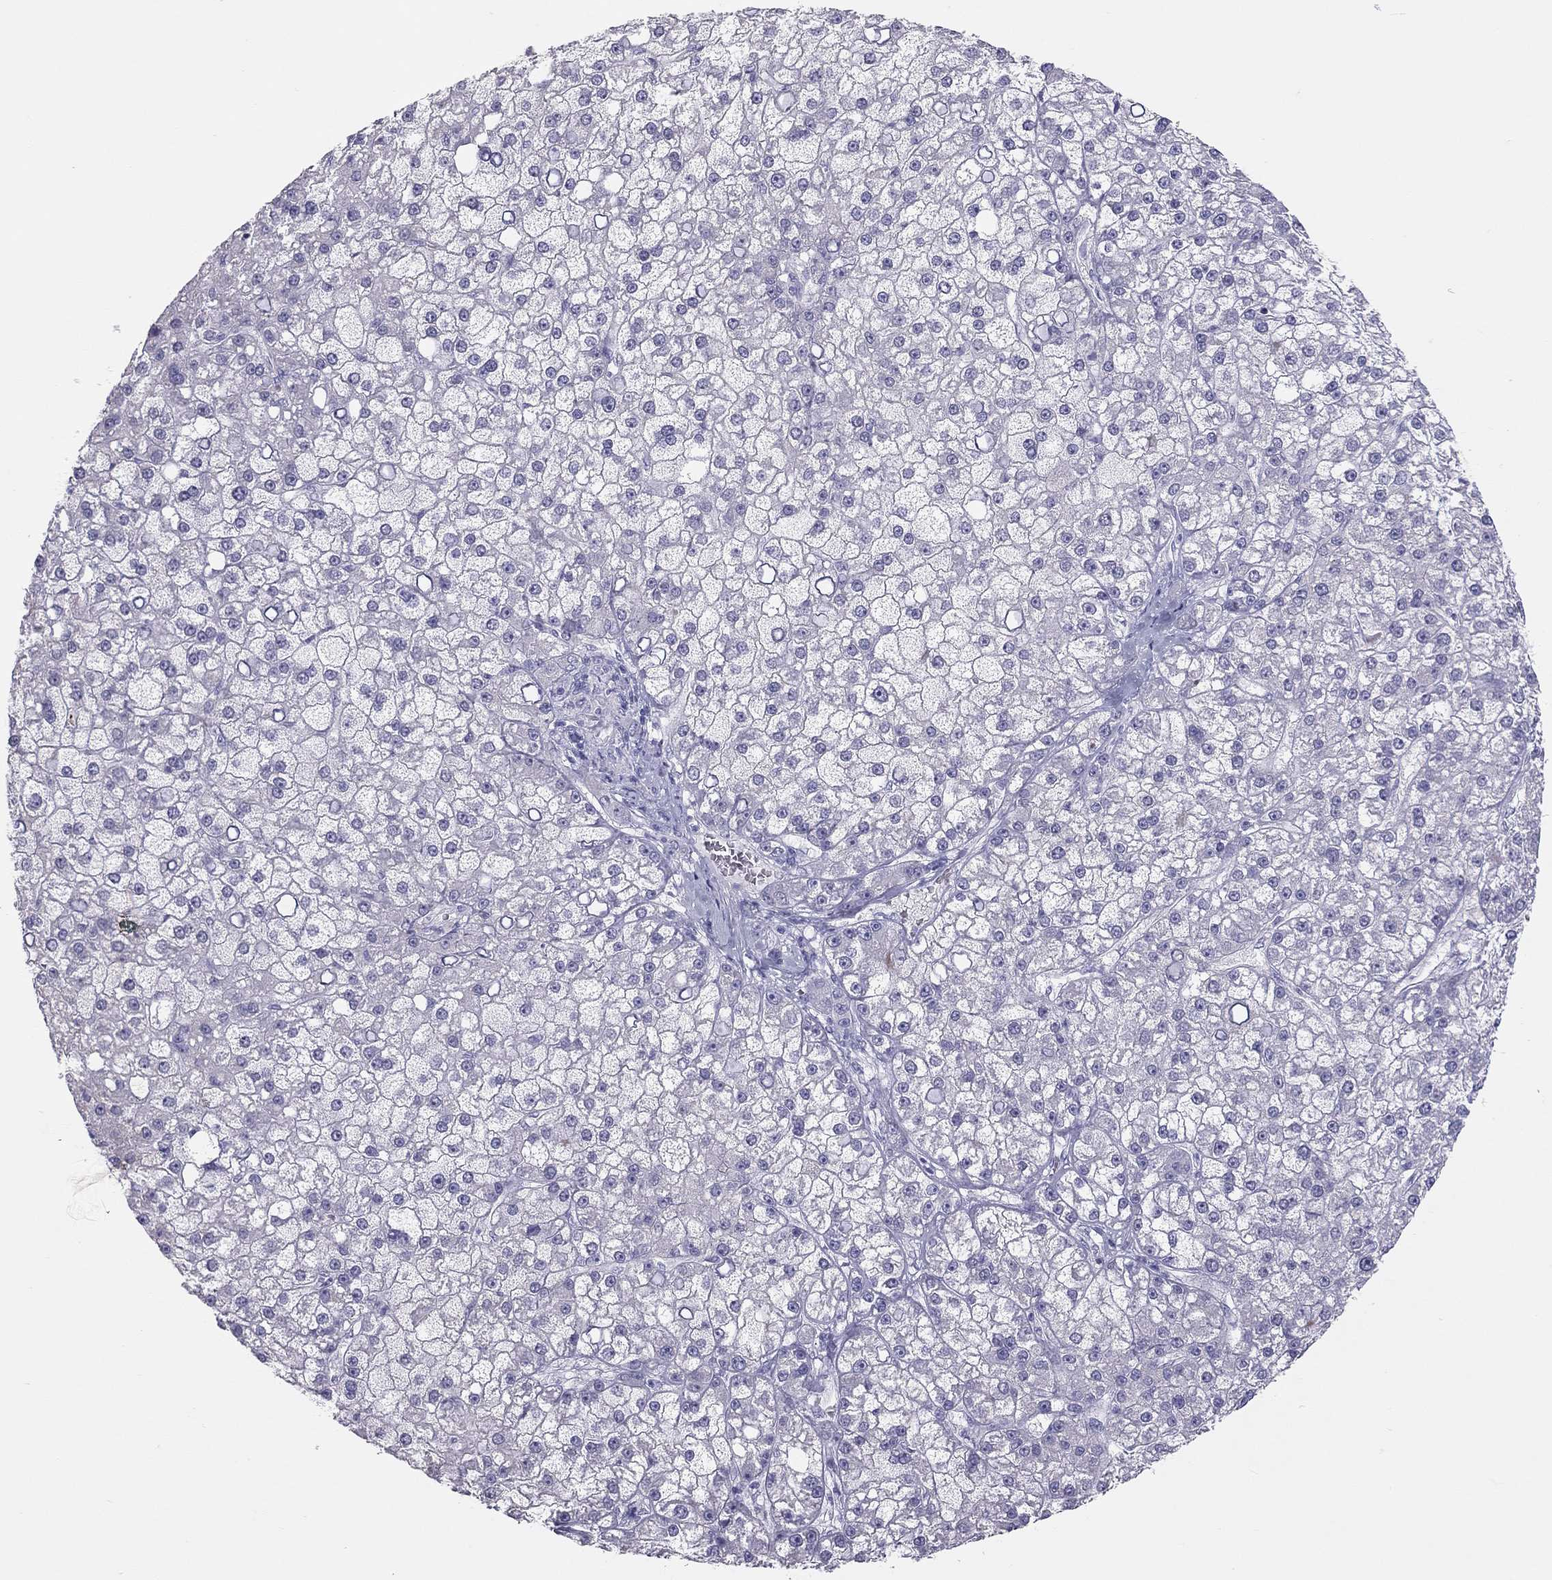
{"staining": {"intensity": "negative", "quantity": "none", "location": "none"}, "tissue": "liver cancer", "cell_type": "Tumor cells", "image_type": "cancer", "snomed": [{"axis": "morphology", "description": "Carcinoma, Hepatocellular, NOS"}, {"axis": "topography", "description": "Liver"}], "caption": "Human liver cancer (hepatocellular carcinoma) stained for a protein using immunohistochemistry displays no positivity in tumor cells.", "gene": "SPATA12", "patient": {"sex": "male", "age": 67}}